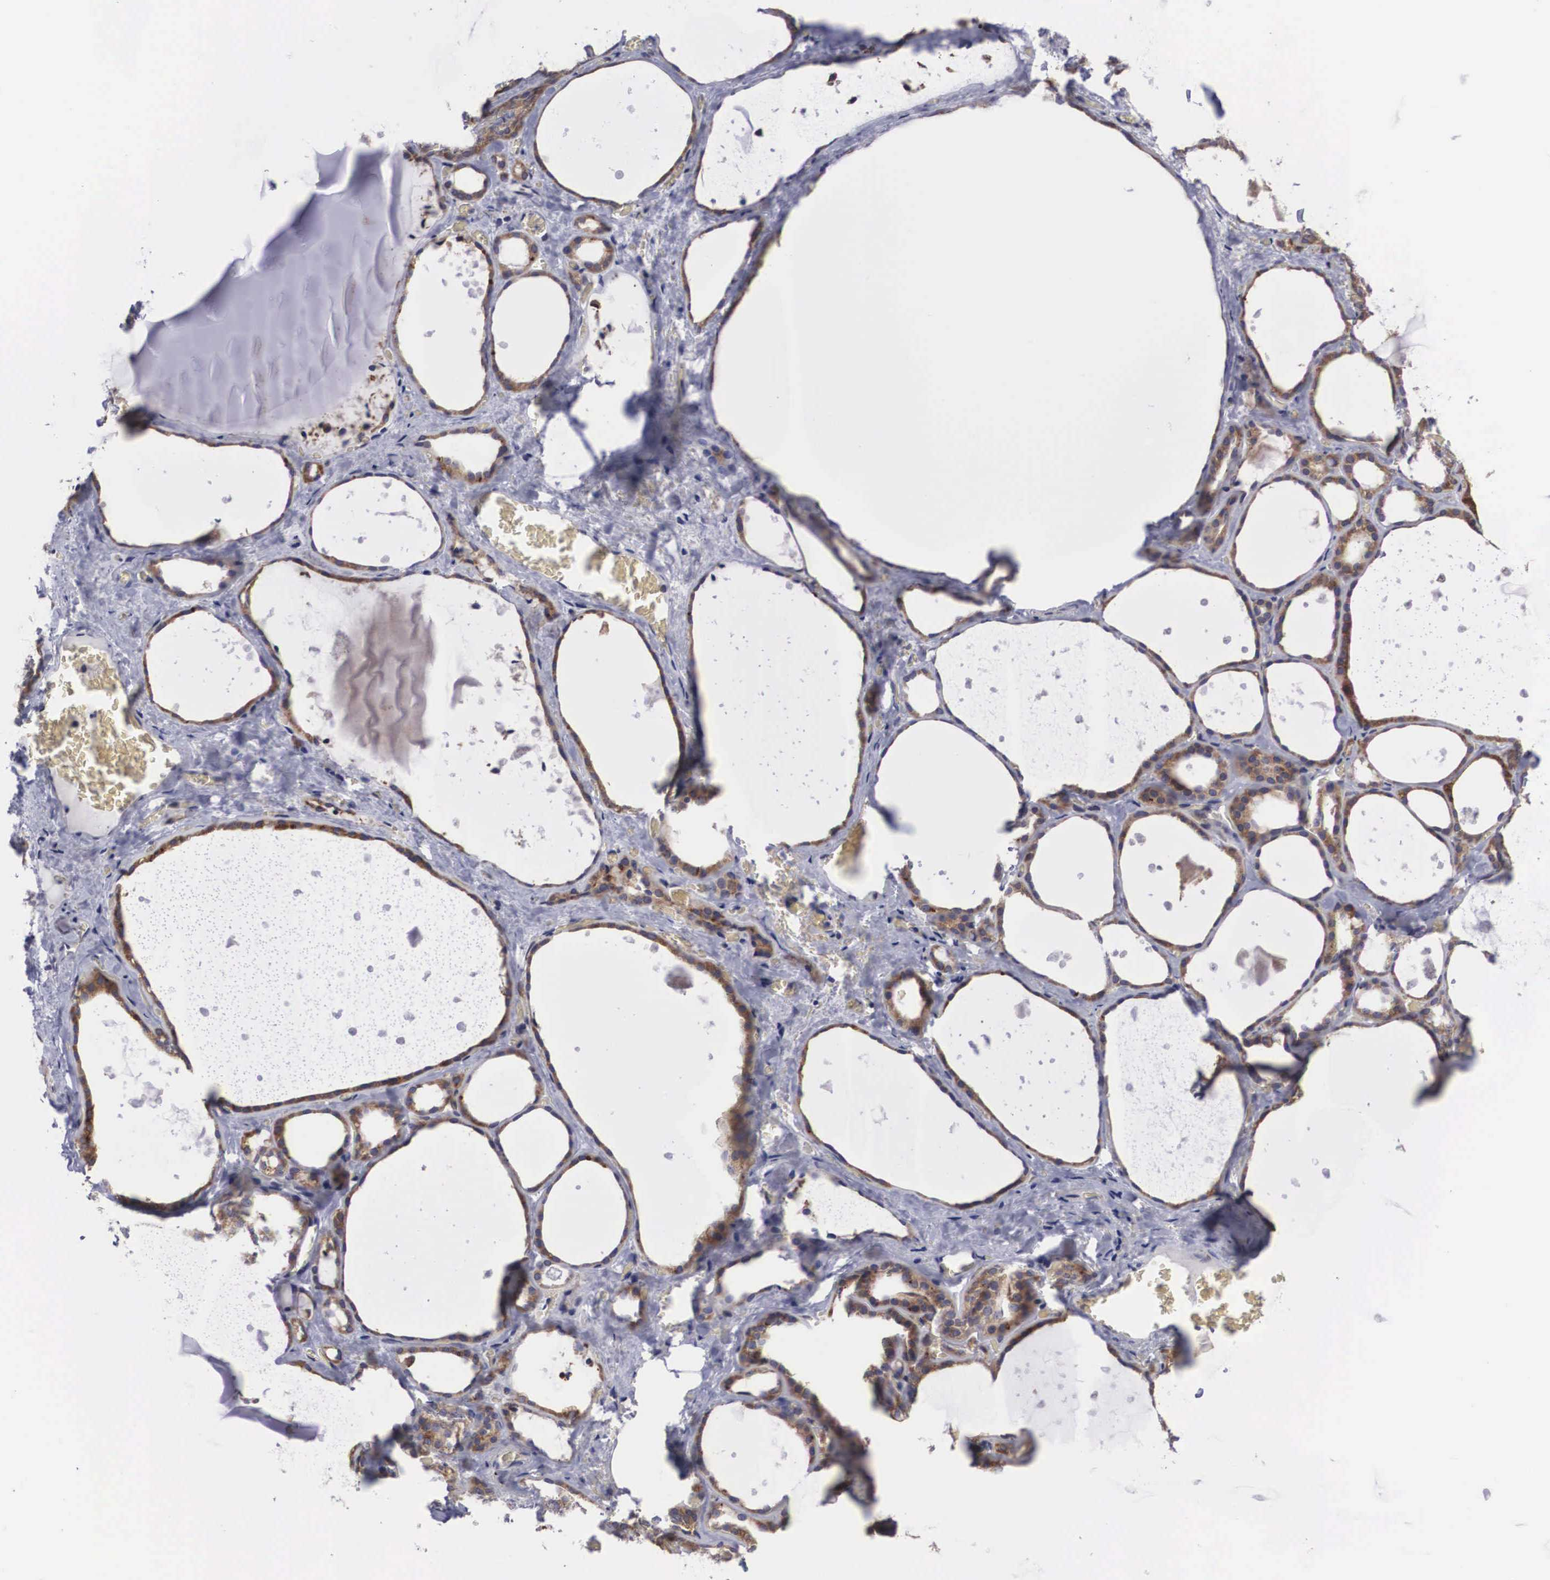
{"staining": {"intensity": "strong", "quantity": ">75%", "location": "cytoplasmic/membranous"}, "tissue": "thyroid gland", "cell_type": "Glandular cells", "image_type": "normal", "snomed": [{"axis": "morphology", "description": "Normal tissue, NOS"}, {"axis": "topography", "description": "Thyroid gland"}], "caption": "Protein analysis of benign thyroid gland exhibits strong cytoplasmic/membranous expression in about >75% of glandular cells.", "gene": "CRELD2", "patient": {"sex": "male", "age": 76}}